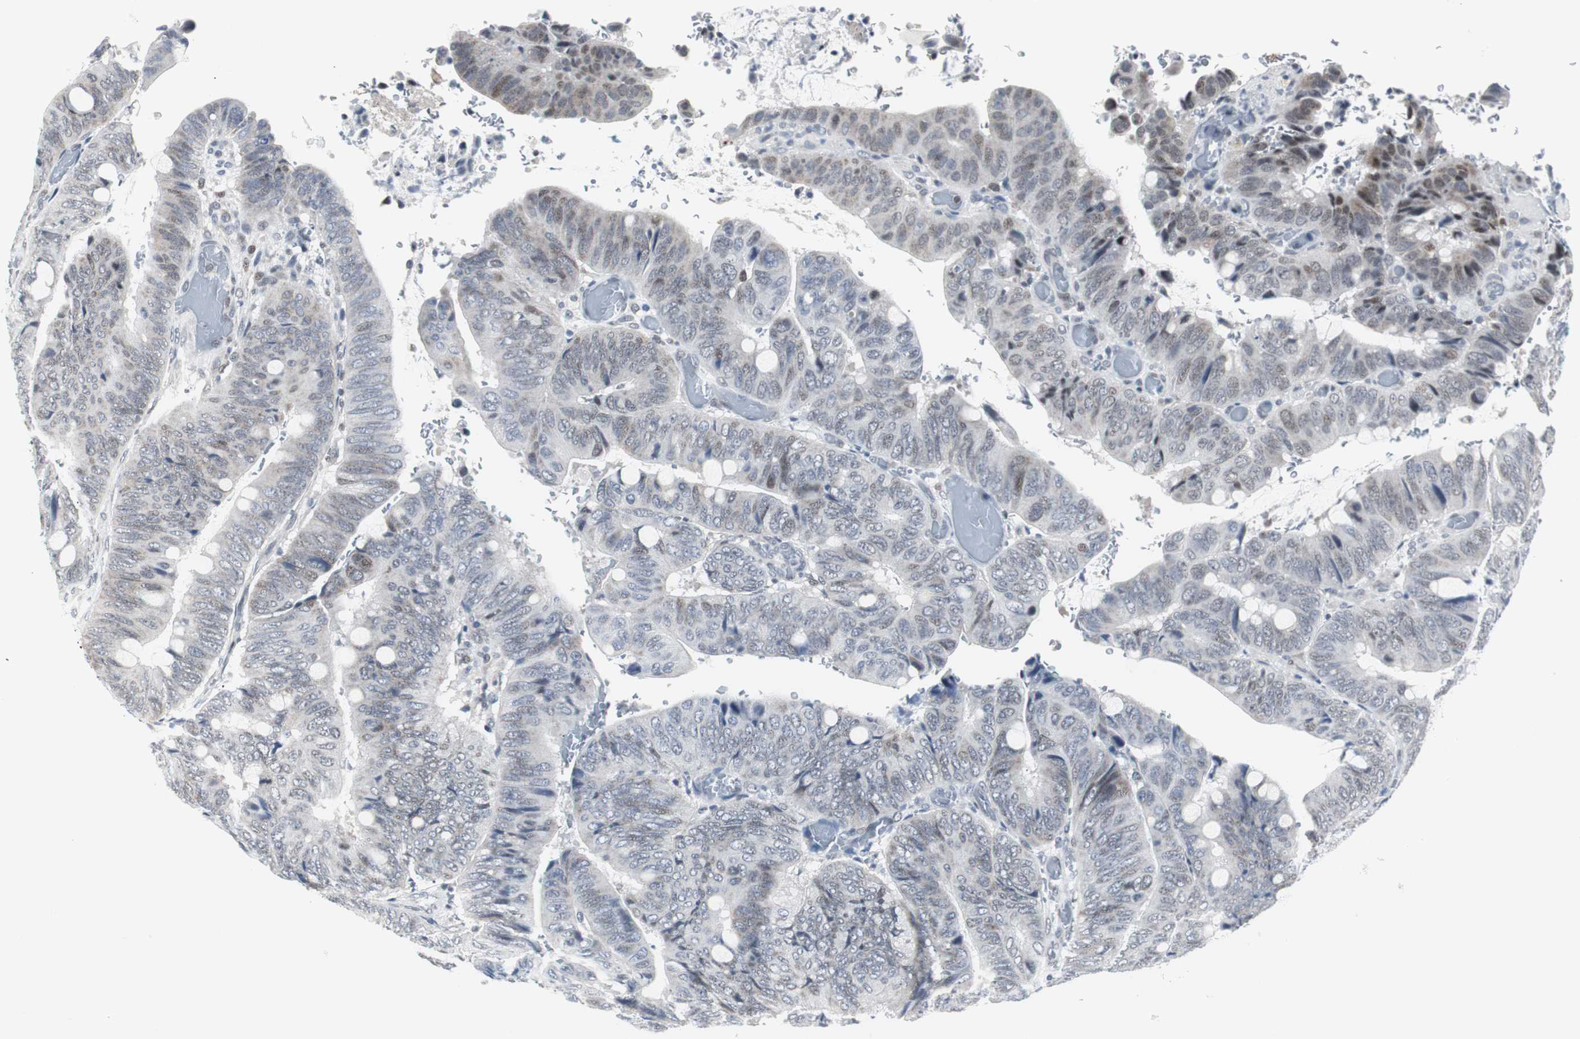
{"staining": {"intensity": "weak", "quantity": "25%-75%", "location": "cytoplasmic/membranous,nuclear"}, "tissue": "colorectal cancer", "cell_type": "Tumor cells", "image_type": "cancer", "snomed": [{"axis": "morphology", "description": "Normal tissue, NOS"}, {"axis": "morphology", "description": "Adenocarcinoma, NOS"}, {"axis": "topography", "description": "Rectum"}, {"axis": "topography", "description": "Peripheral nerve tissue"}], "caption": "High-power microscopy captured an immunohistochemistry photomicrograph of colorectal cancer, revealing weak cytoplasmic/membranous and nuclear staining in approximately 25%-75% of tumor cells.", "gene": "MTA1", "patient": {"sex": "male", "age": 92}}